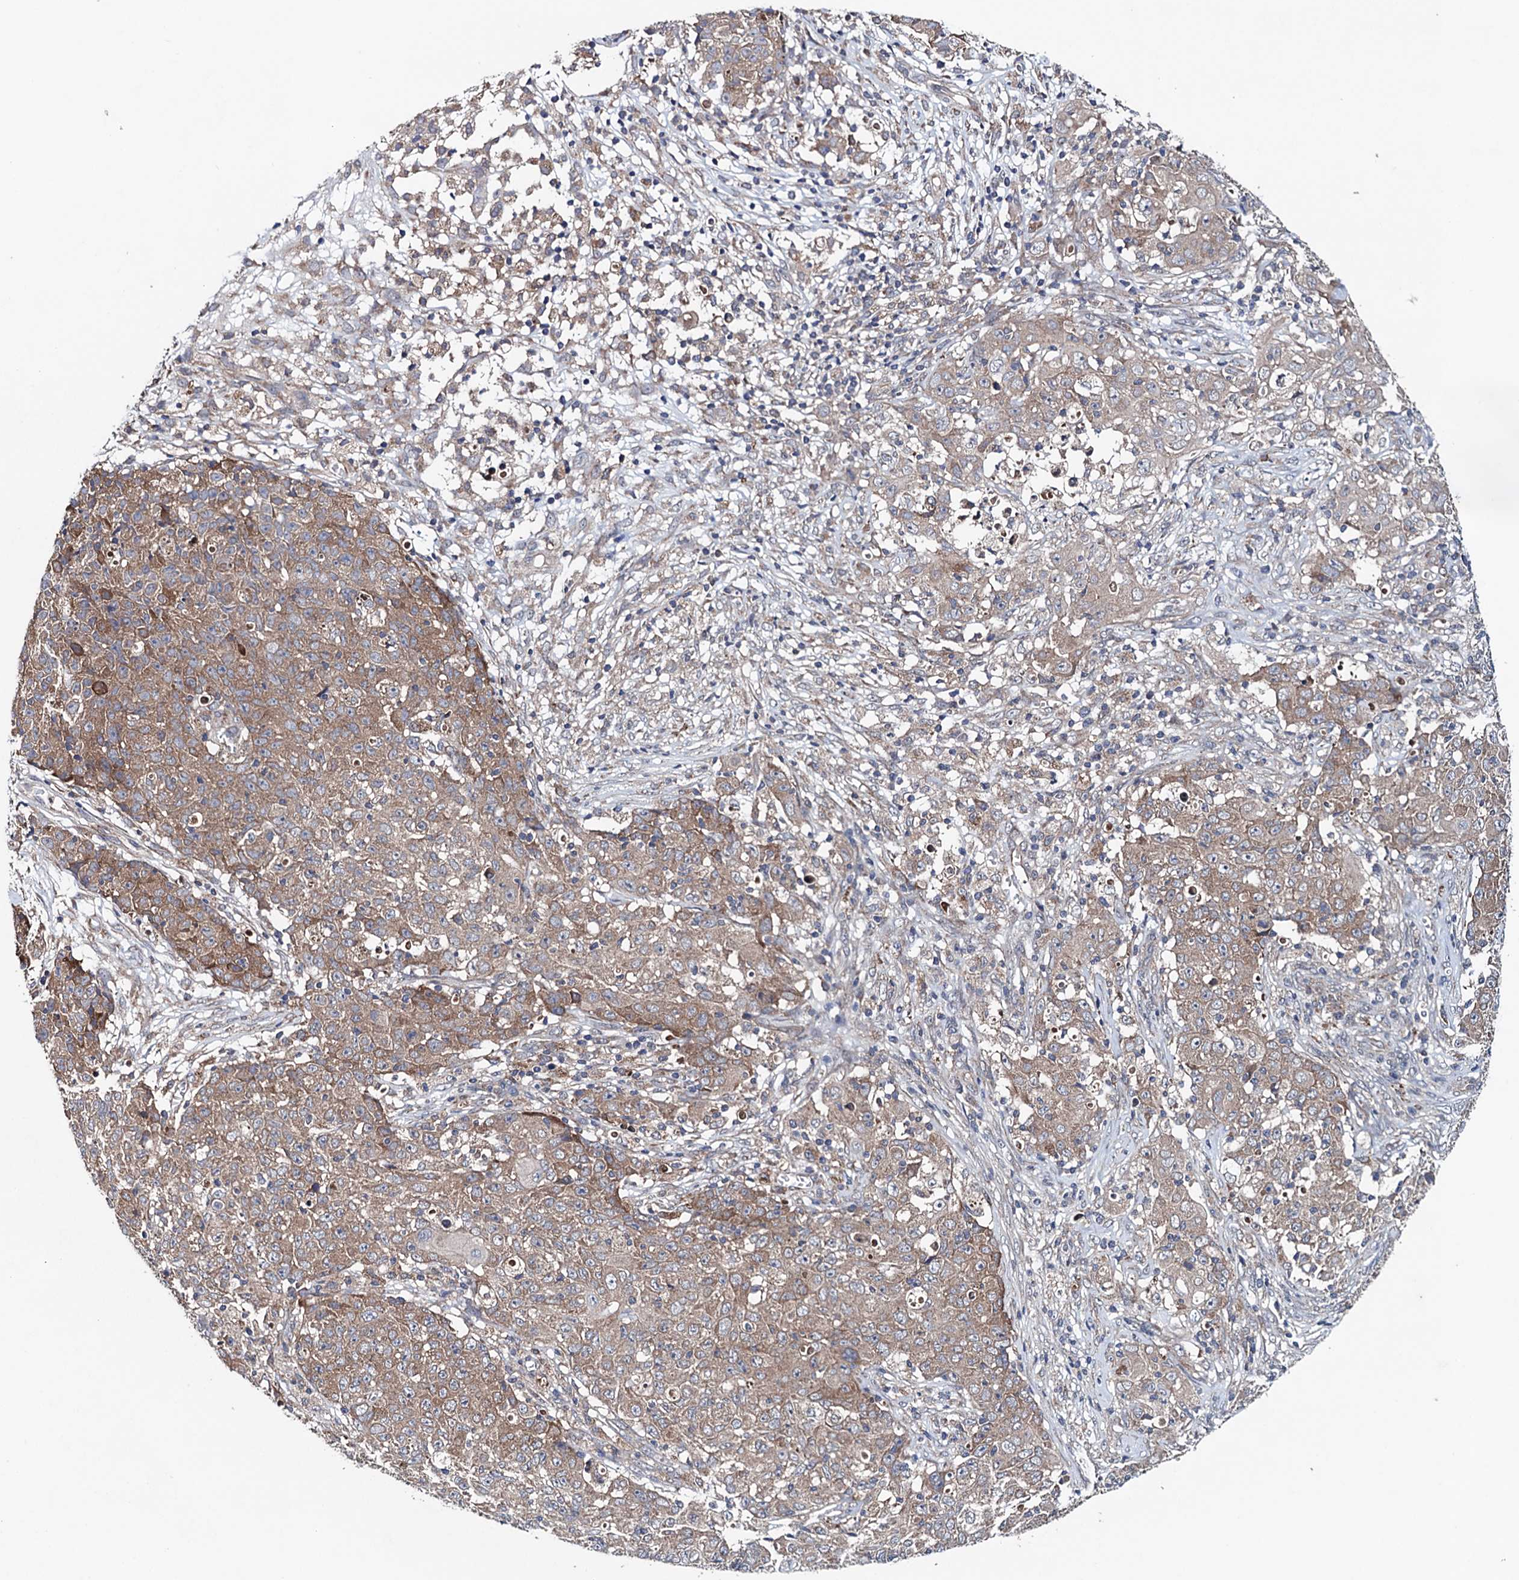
{"staining": {"intensity": "weak", "quantity": ">75%", "location": "cytoplasmic/membranous"}, "tissue": "ovarian cancer", "cell_type": "Tumor cells", "image_type": "cancer", "snomed": [{"axis": "morphology", "description": "Carcinoma, endometroid"}, {"axis": "topography", "description": "Ovary"}], "caption": "A low amount of weak cytoplasmic/membranous positivity is appreciated in approximately >75% of tumor cells in ovarian cancer (endometroid carcinoma) tissue. The staining was performed using DAB (3,3'-diaminobenzidine), with brown indicating positive protein expression. Nuclei are stained blue with hematoxylin.", "gene": "BLTP3B", "patient": {"sex": "female", "age": 42}}